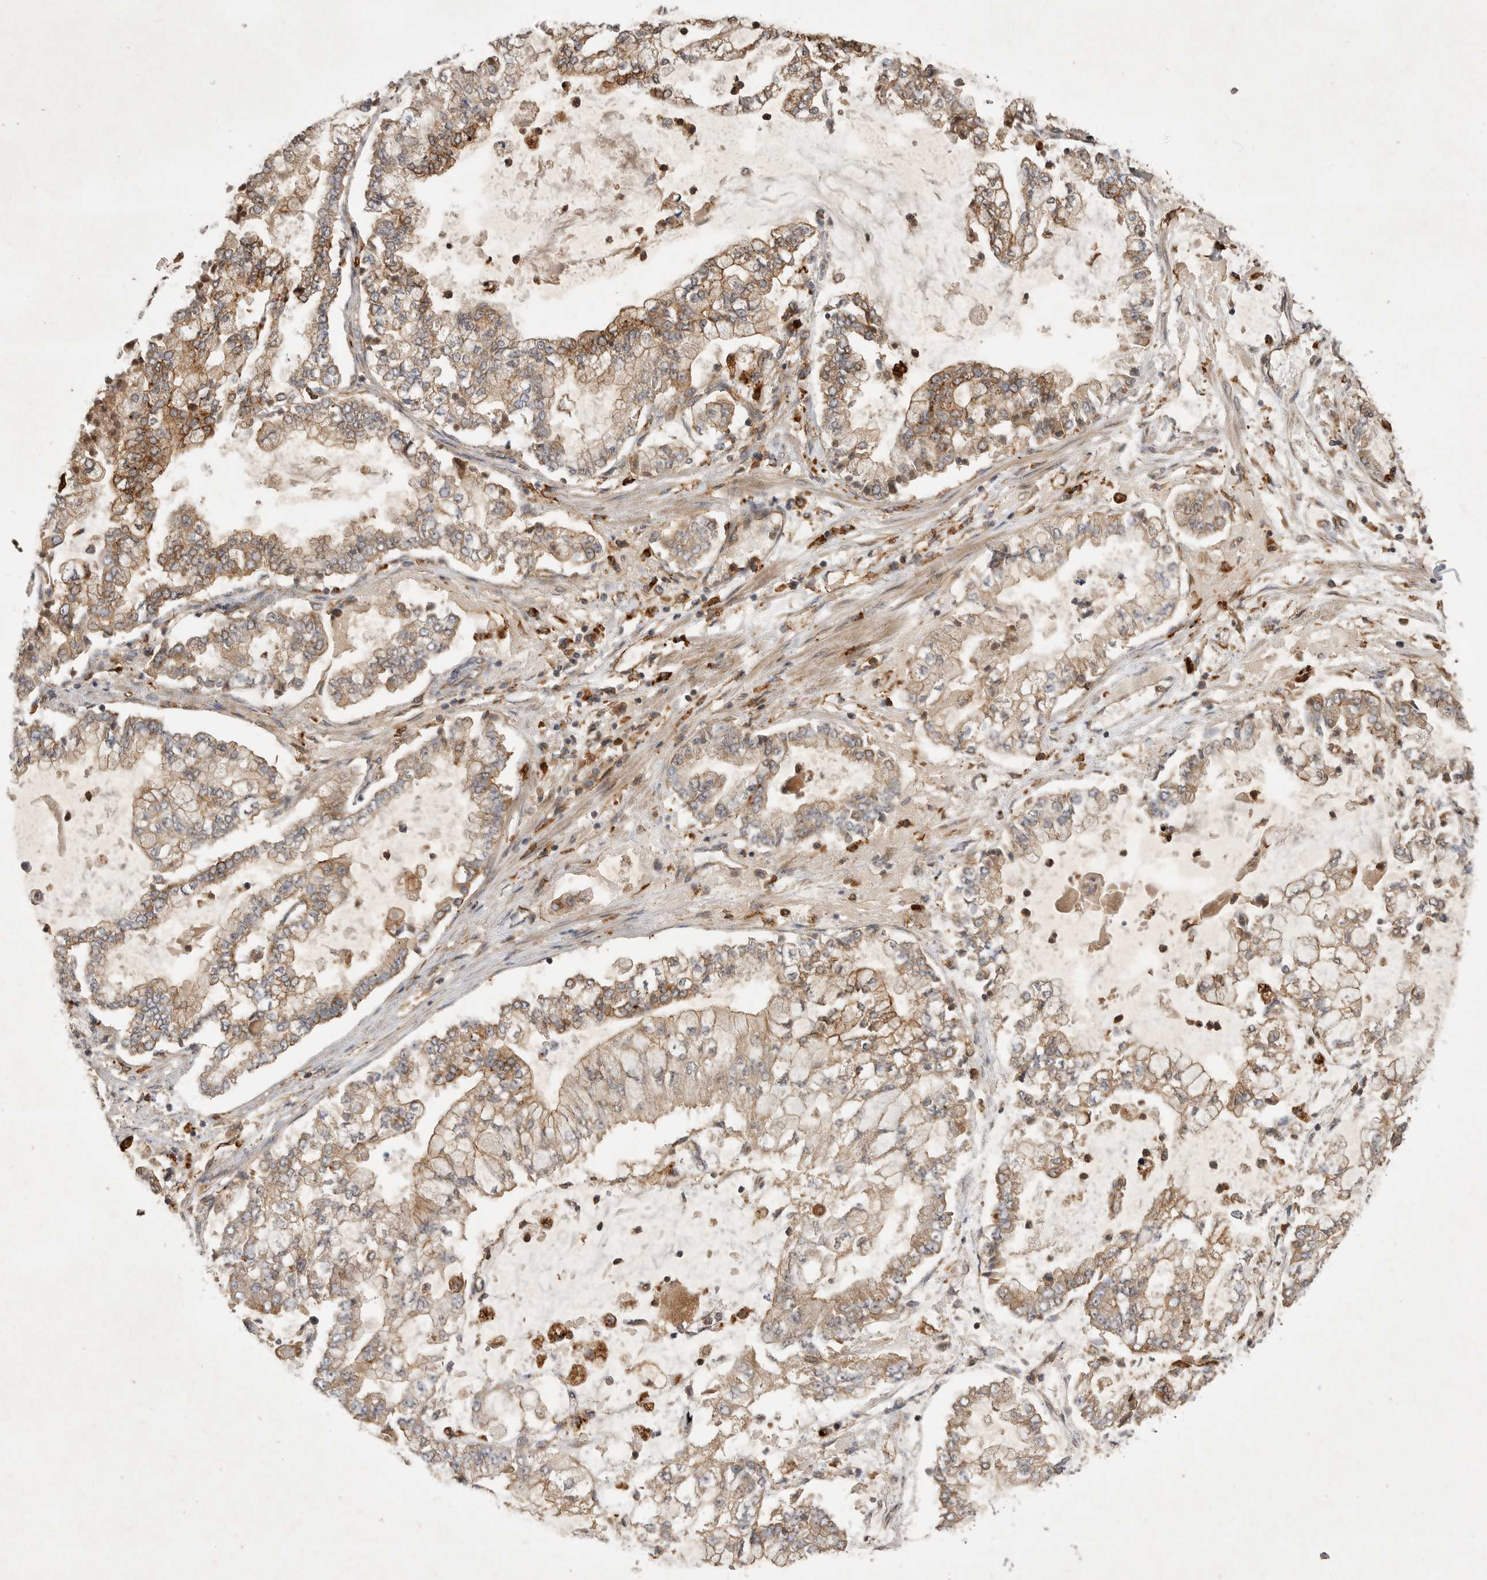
{"staining": {"intensity": "moderate", "quantity": ">75%", "location": "cytoplasmic/membranous"}, "tissue": "stomach cancer", "cell_type": "Tumor cells", "image_type": "cancer", "snomed": [{"axis": "morphology", "description": "Adenocarcinoma, NOS"}, {"axis": "topography", "description": "Stomach"}], "caption": "A high-resolution photomicrograph shows immunohistochemistry (IHC) staining of stomach adenocarcinoma, which reveals moderate cytoplasmic/membranous staining in approximately >75% of tumor cells.", "gene": "ZNF232", "patient": {"sex": "male", "age": 76}}